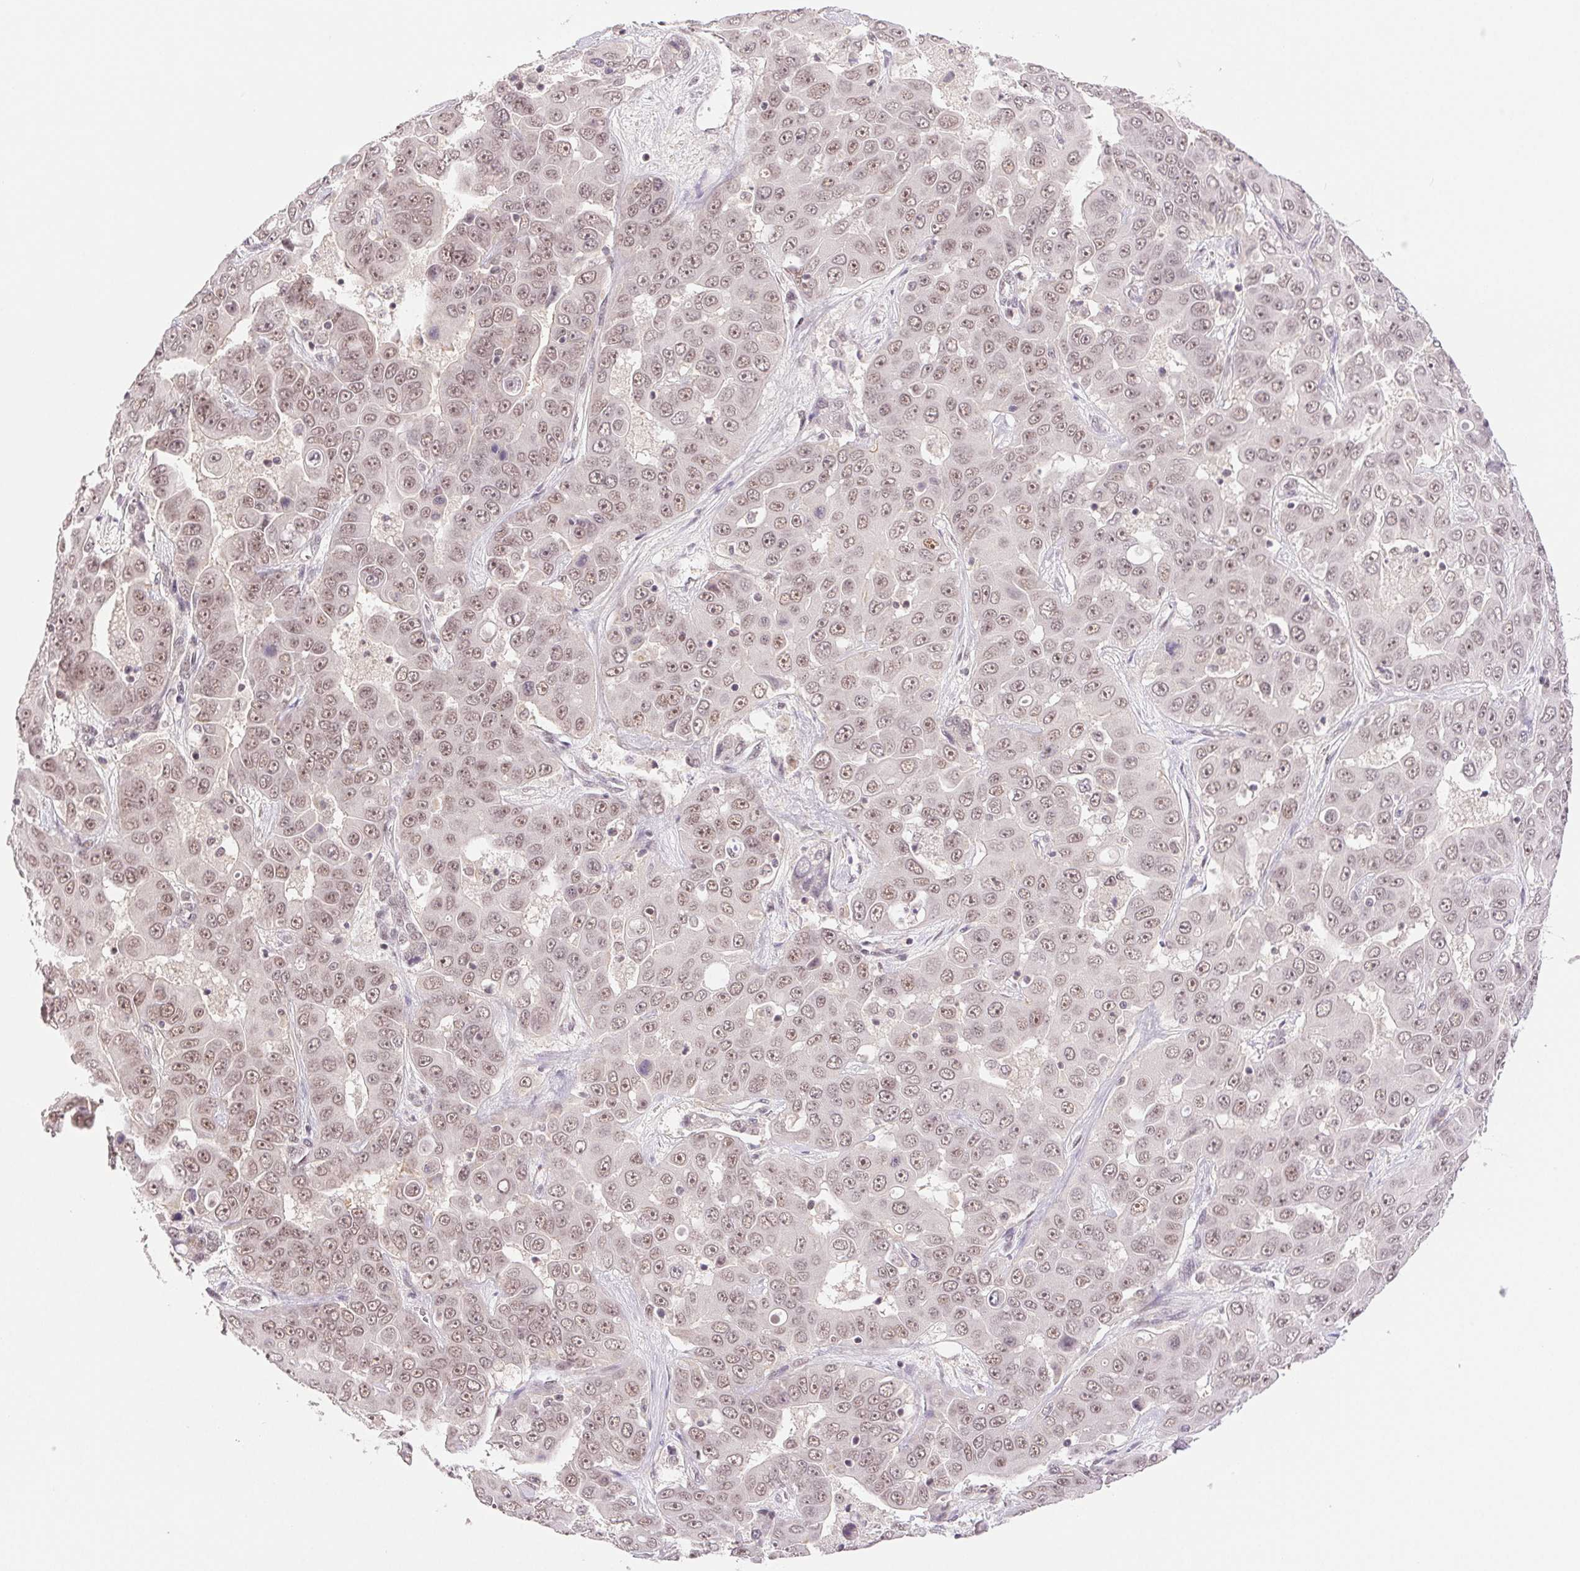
{"staining": {"intensity": "moderate", "quantity": ">75%", "location": "nuclear"}, "tissue": "liver cancer", "cell_type": "Tumor cells", "image_type": "cancer", "snomed": [{"axis": "morphology", "description": "Cholangiocarcinoma"}, {"axis": "topography", "description": "Liver"}], "caption": "Protein expression analysis of human liver cholangiocarcinoma reveals moderate nuclear expression in about >75% of tumor cells. (Stains: DAB in brown, nuclei in blue, Microscopy: brightfield microscopy at high magnification).", "gene": "PRPF18", "patient": {"sex": "female", "age": 52}}